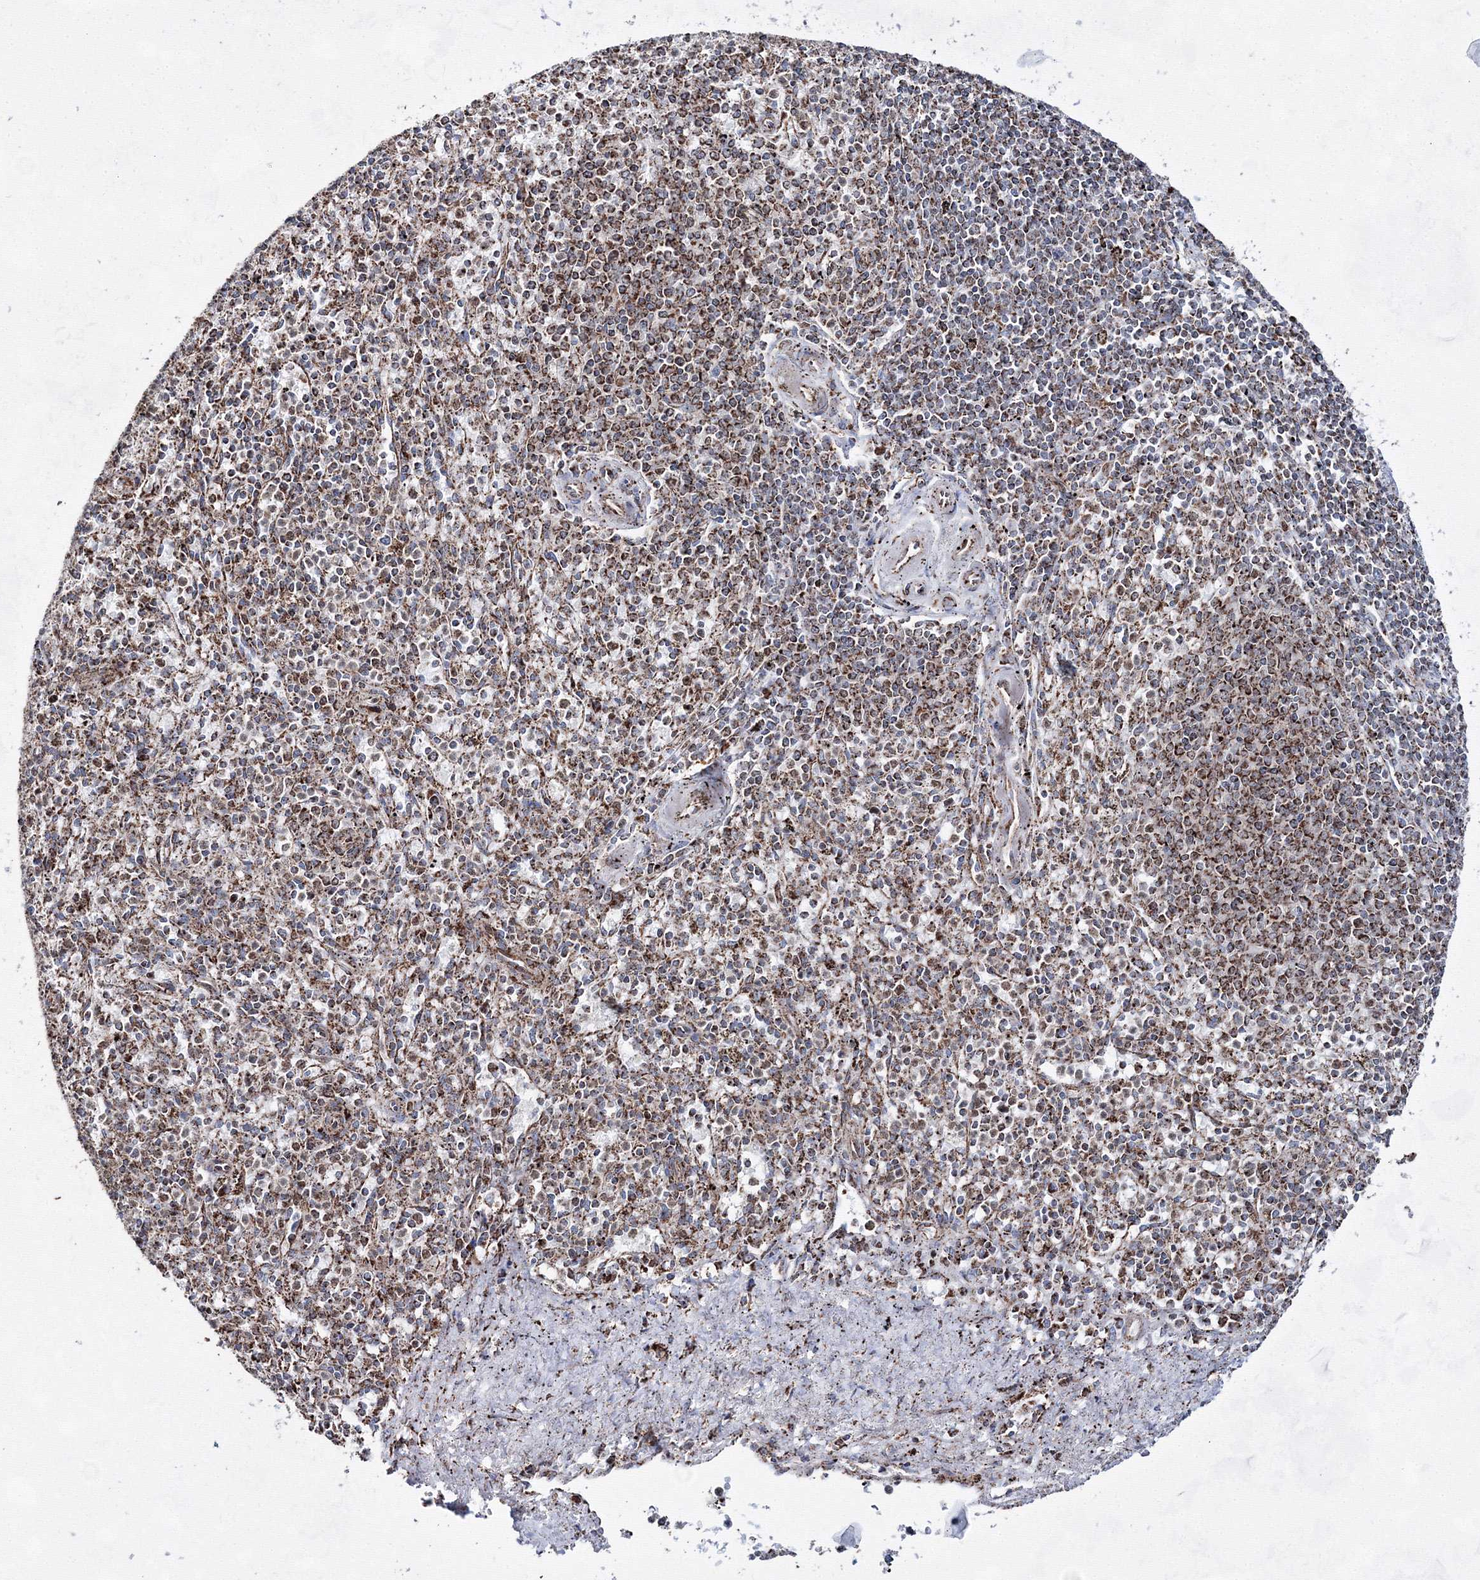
{"staining": {"intensity": "strong", "quantity": "25%-75%", "location": "cytoplasmic/membranous"}, "tissue": "spleen", "cell_type": "Cells in red pulp", "image_type": "normal", "snomed": [{"axis": "morphology", "description": "Normal tissue, NOS"}, {"axis": "topography", "description": "Spleen"}], "caption": "Brown immunohistochemical staining in normal spleen reveals strong cytoplasmic/membranous staining in approximately 25%-75% of cells in red pulp. The staining was performed using DAB to visualize the protein expression in brown, while the nuclei were stained in blue with hematoxylin (Magnification: 20x).", "gene": "HADHB", "patient": {"sex": "male", "age": 72}}